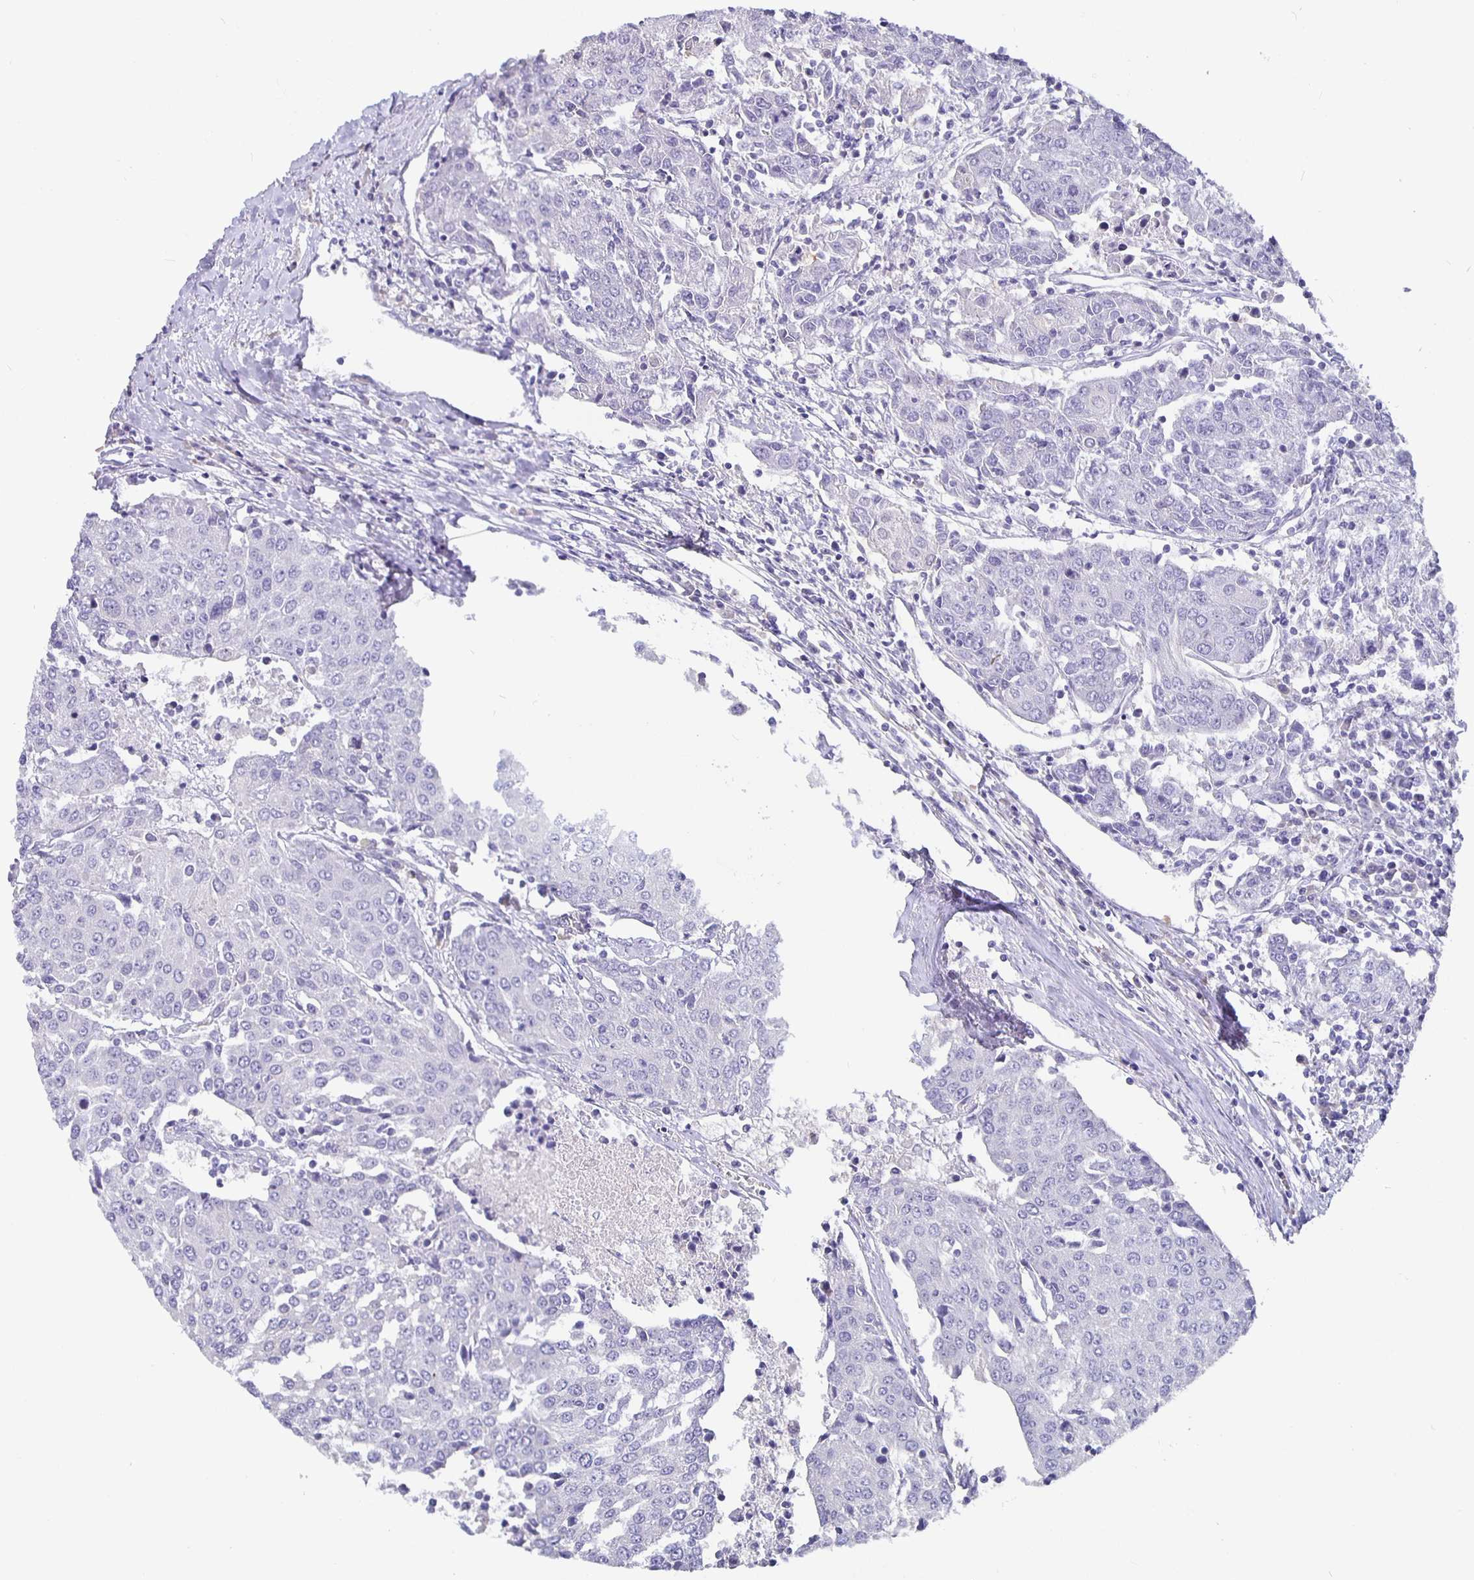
{"staining": {"intensity": "negative", "quantity": "none", "location": "none"}, "tissue": "urothelial cancer", "cell_type": "Tumor cells", "image_type": "cancer", "snomed": [{"axis": "morphology", "description": "Urothelial carcinoma, High grade"}, {"axis": "topography", "description": "Urinary bladder"}], "caption": "Protein analysis of urothelial carcinoma (high-grade) demonstrates no significant expression in tumor cells. Brightfield microscopy of IHC stained with DAB (brown) and hematoxylin (blue), captured at high magnification.", "gene": "GPX4", "patient": {"sex": "female", "age": 85}}